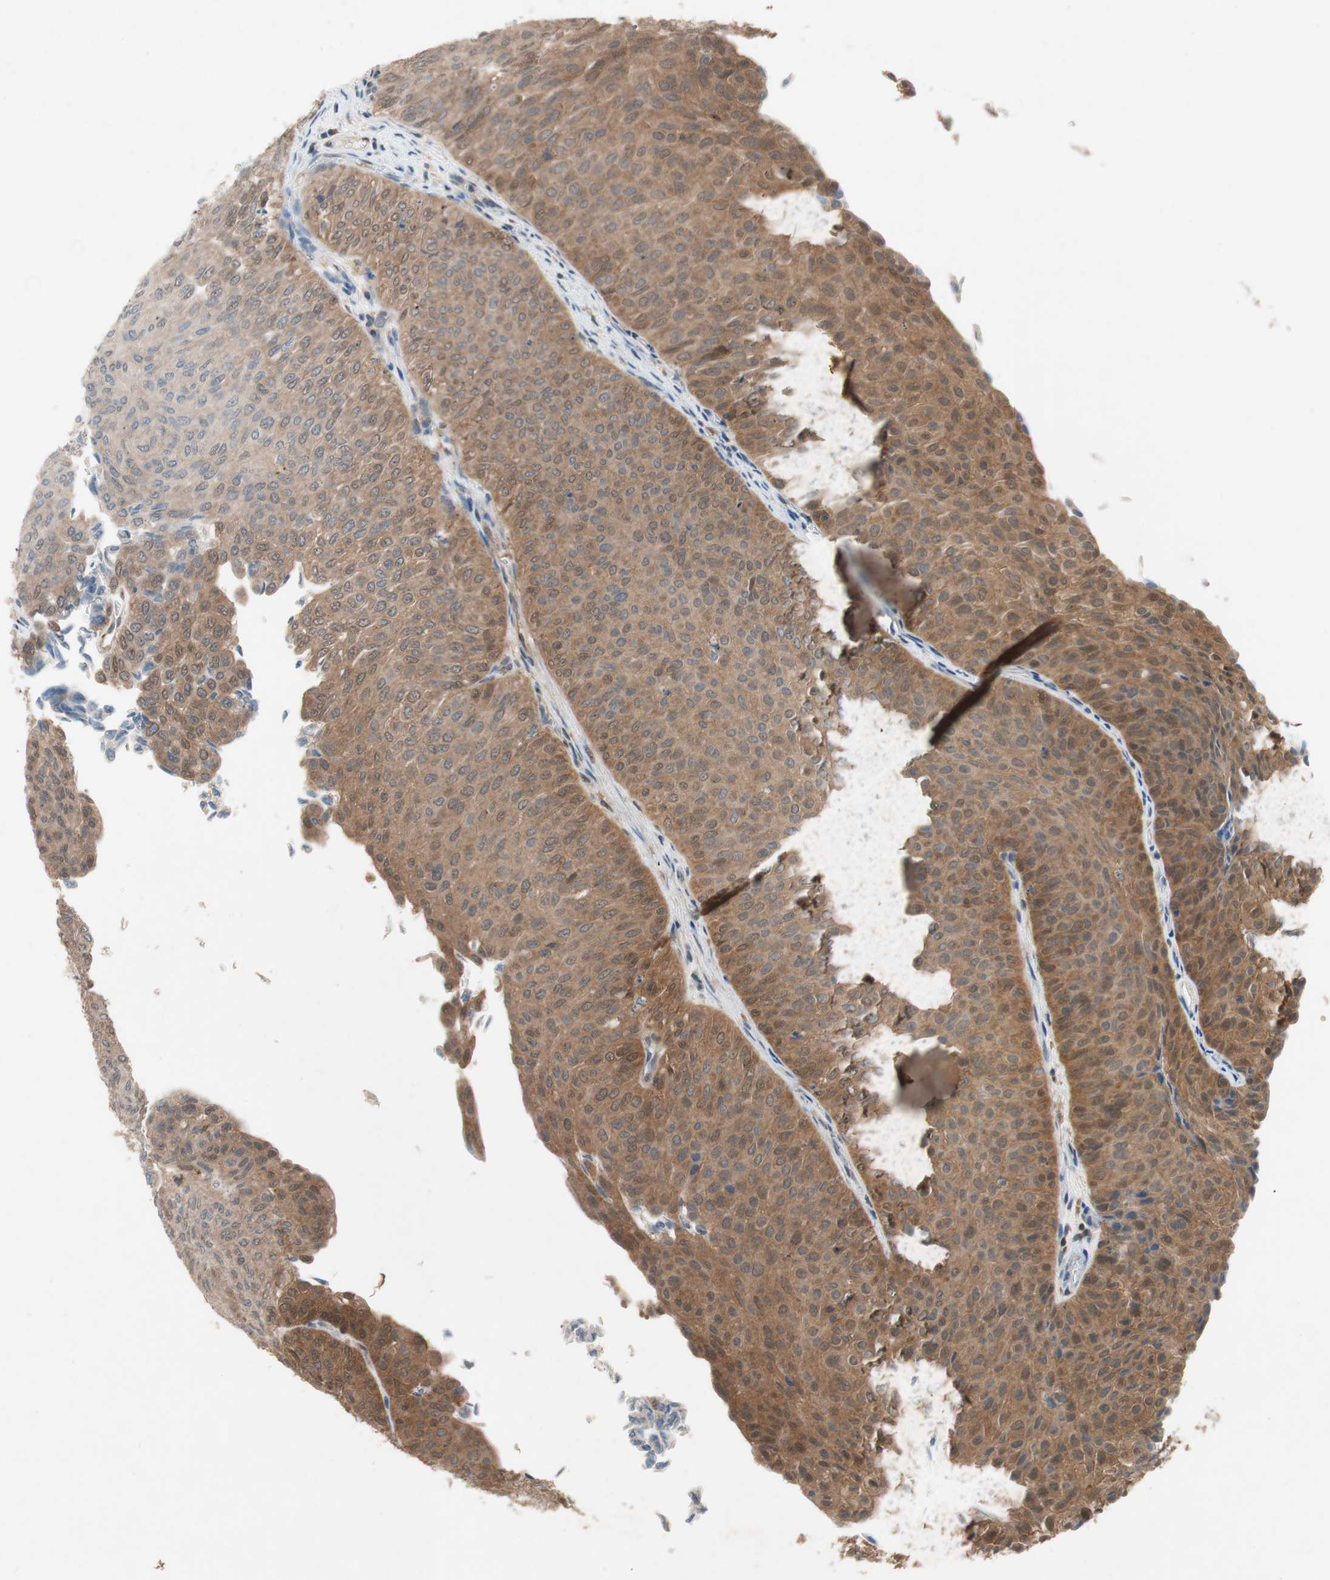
{"staining": {"intensity": "moderate", "quantity": "25%-75%", "location": "cytoplasmic/membranous"}, "tissue": "urothelial cancer", "cell_type": "Tumor cells", "image_type": "cancer", "snomed": [{"axis": "morphology", "description": "Urothelial carcinoma, Low grade"}, {"axis": "topography", "description": "Urinary bladder"}], "caption": "Tumor cells show medium levels of moderate cytoplasmic/membranous staining in about 25%-75% of cells in human urothelial cancer. (brown staining indicates protein expression, while blue staining denotes nuclei).", "gene": "GALT", "patient": {"sex": "male", "age": 78}}